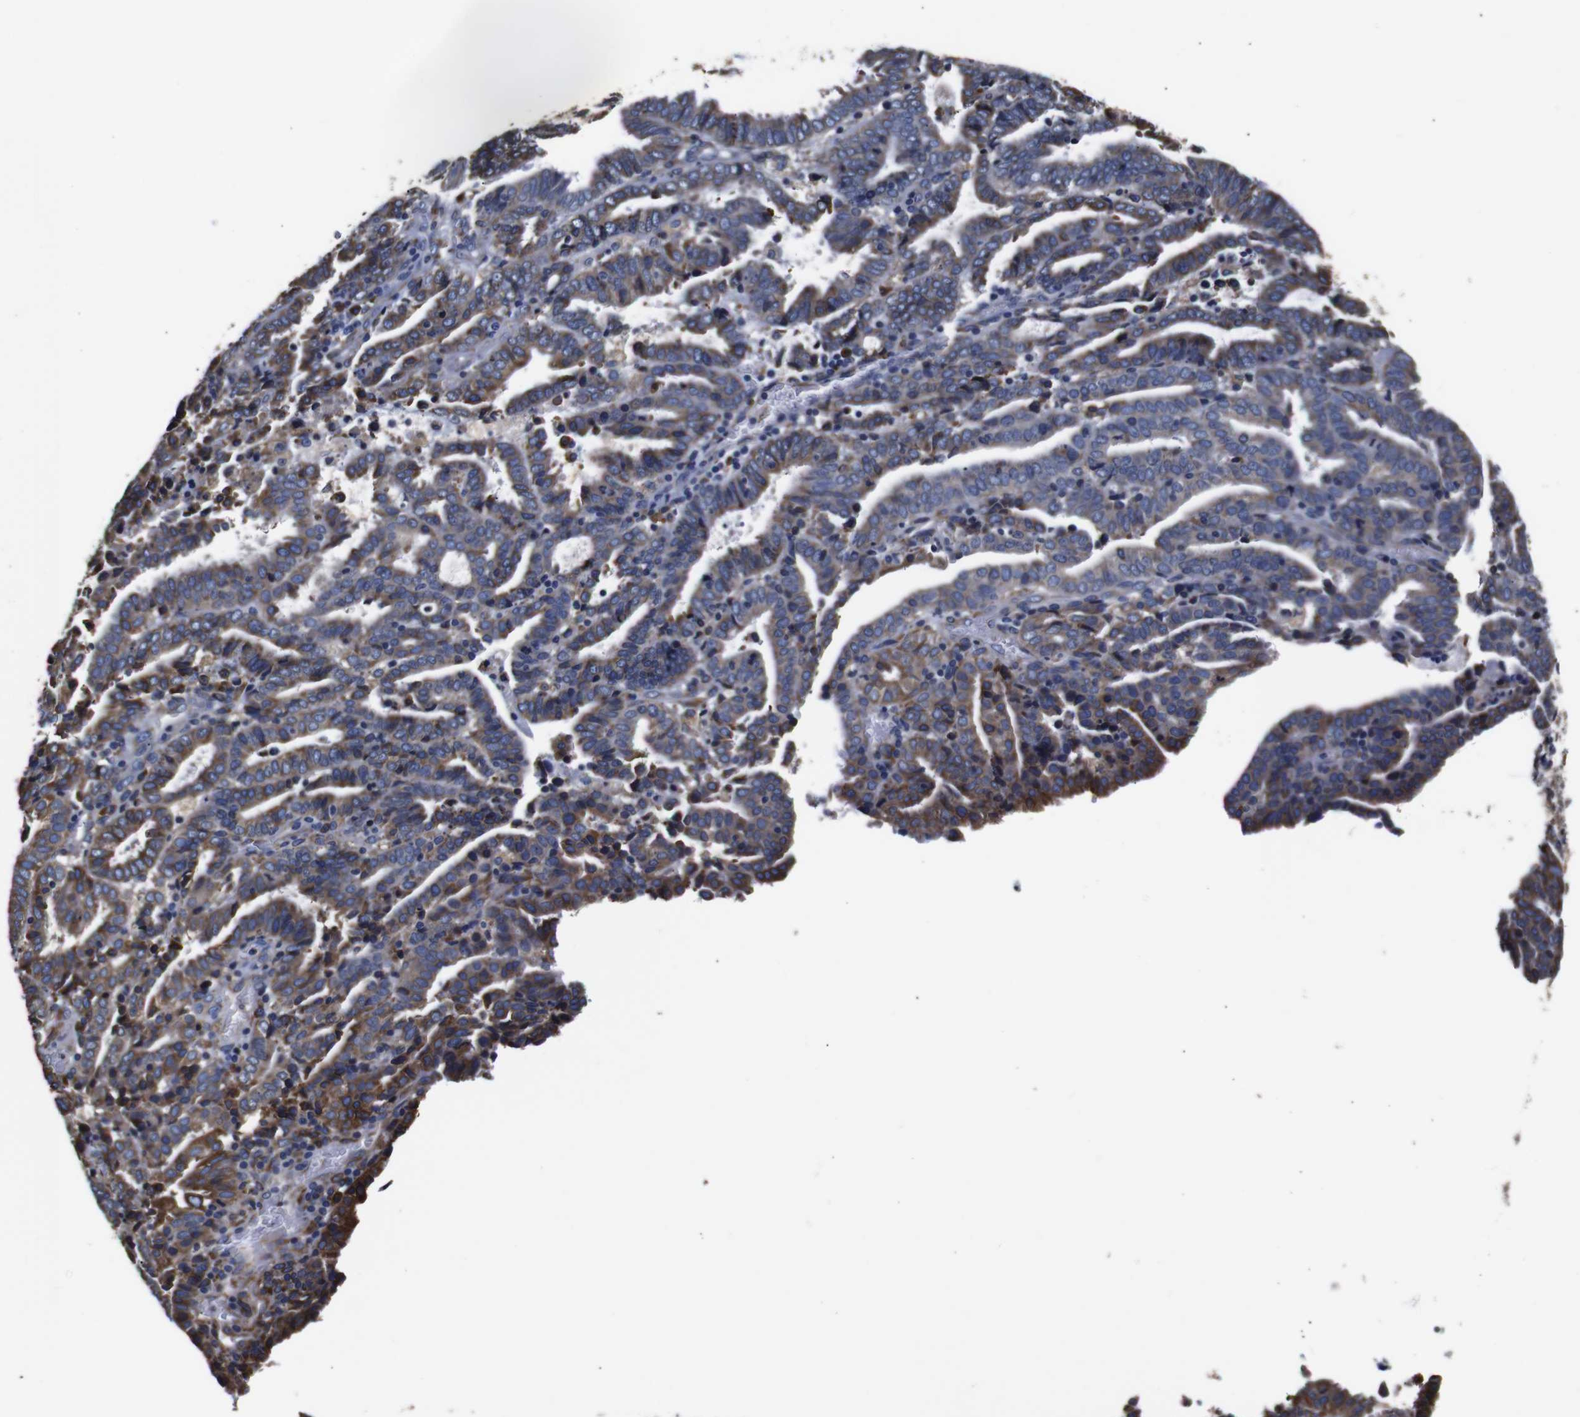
{"staining": {"intensity": "moderate", "quantity": "25%-75%", "location": "cytoplasmic/membranous"}, "tissue": "endometrial cancer", "cell_type": "Tumor cells", "image_type": "cancer", "snomed": [{"axis": "morphology", "description": "Adenocarcinoma, NOS"}, {"axis": "topography", "description": "Uterus"}], "caption": "This is an image of immunohistochemistry (IHC) staining of endometrial adenocarcinoma, which shows moderate positivity in the cytoplasmic/membranous of tumor cells.", "gene": "PPIB", "patient": {"sex": "female", "age": 83}}